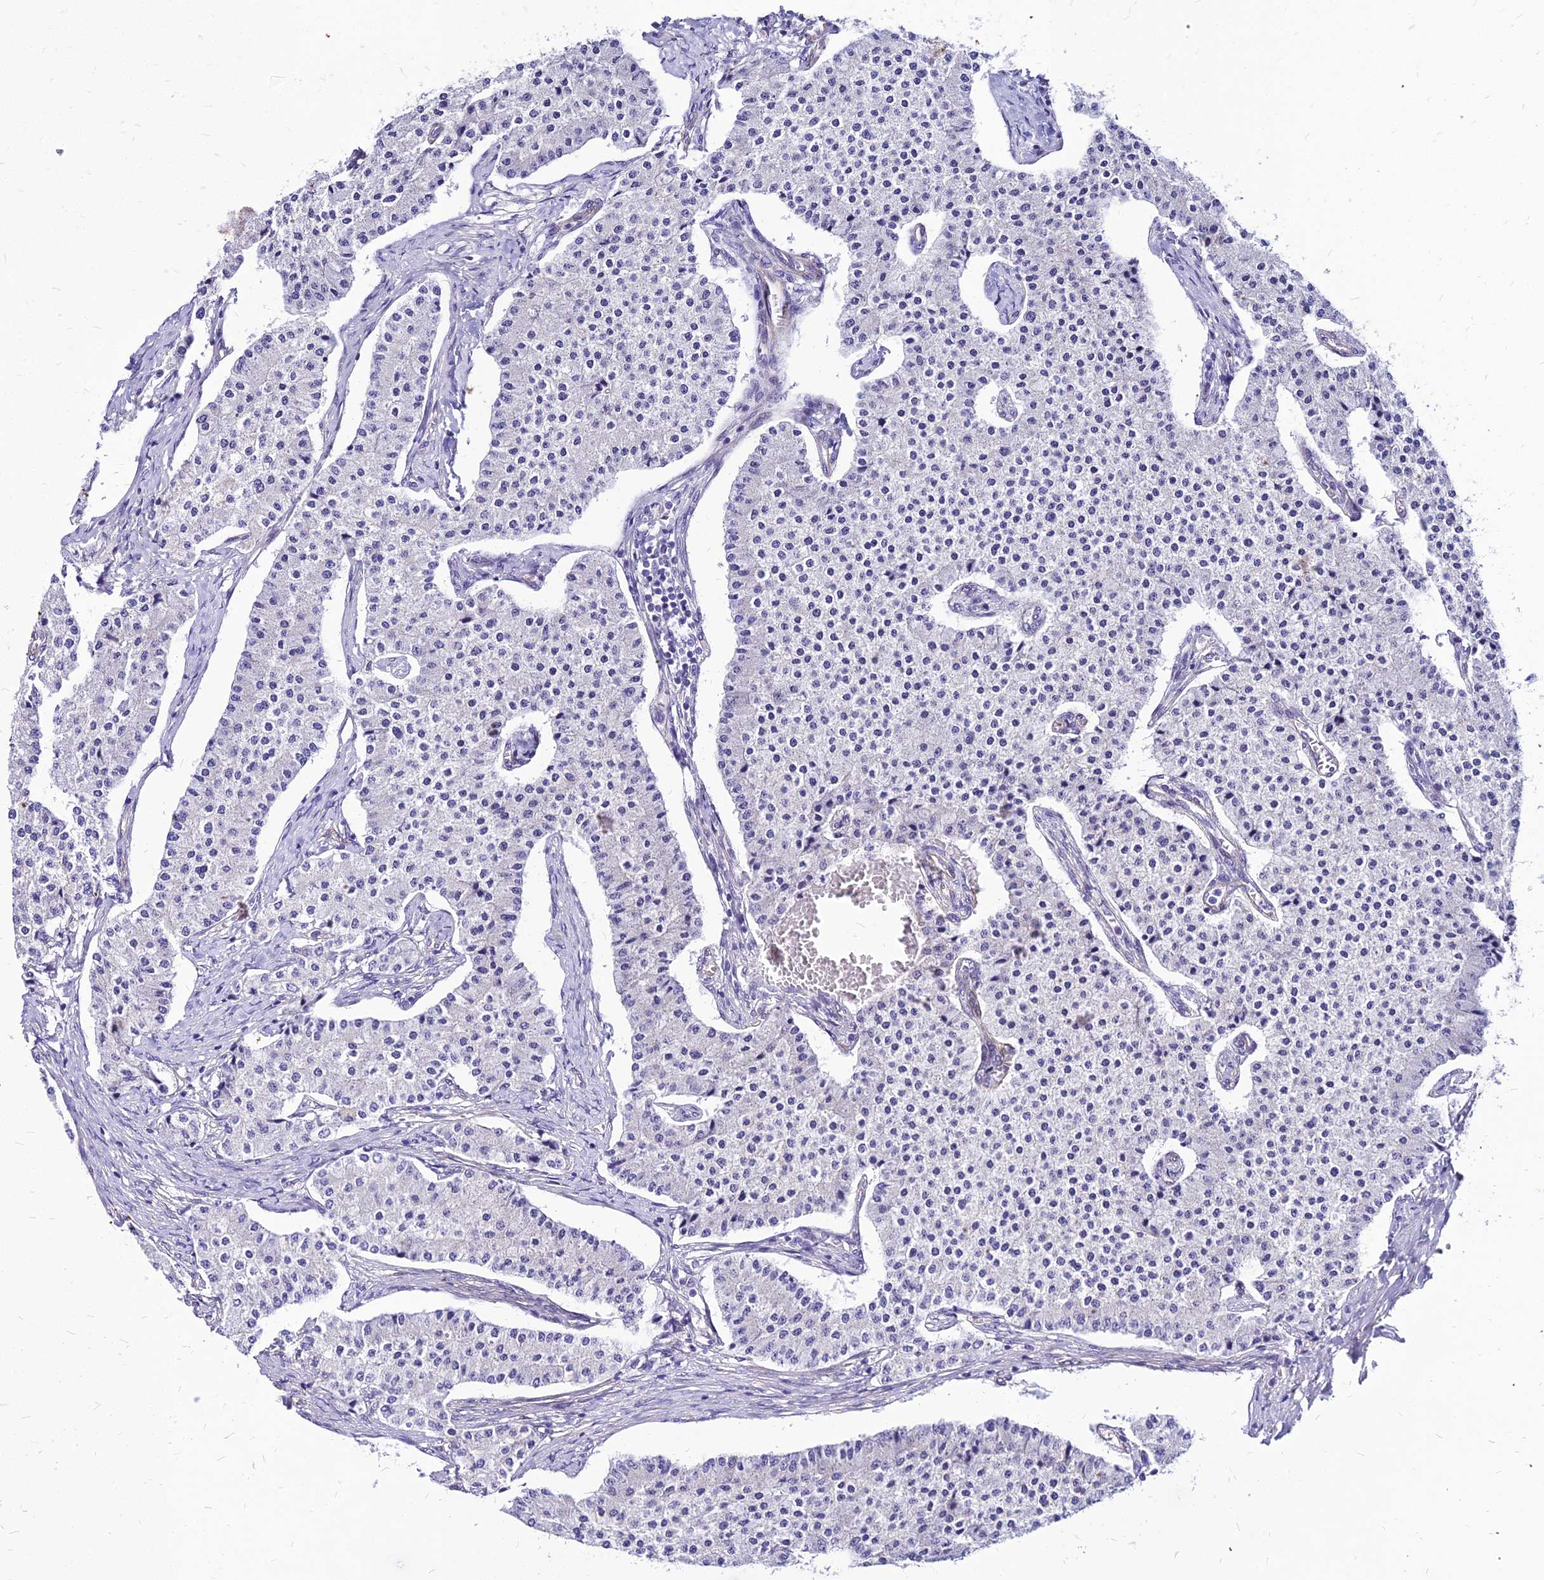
{"staining": {"intensity": "negative", "quantity": "none", "location": "none"}, "tissue": "carcinoid", "cell_type": "Tumor cells", "image_type": "cancer", "snomed": [{"axis": "morphology", "description": "Carcinoid, malignant, NOS"}, {"axis": "topography", "description": "Colon"}], "caption": "There is no significant expression in tumor cells of carcinoid.", "gene": "YEATS2", "patient": {"sex": "female", "age": 52}}